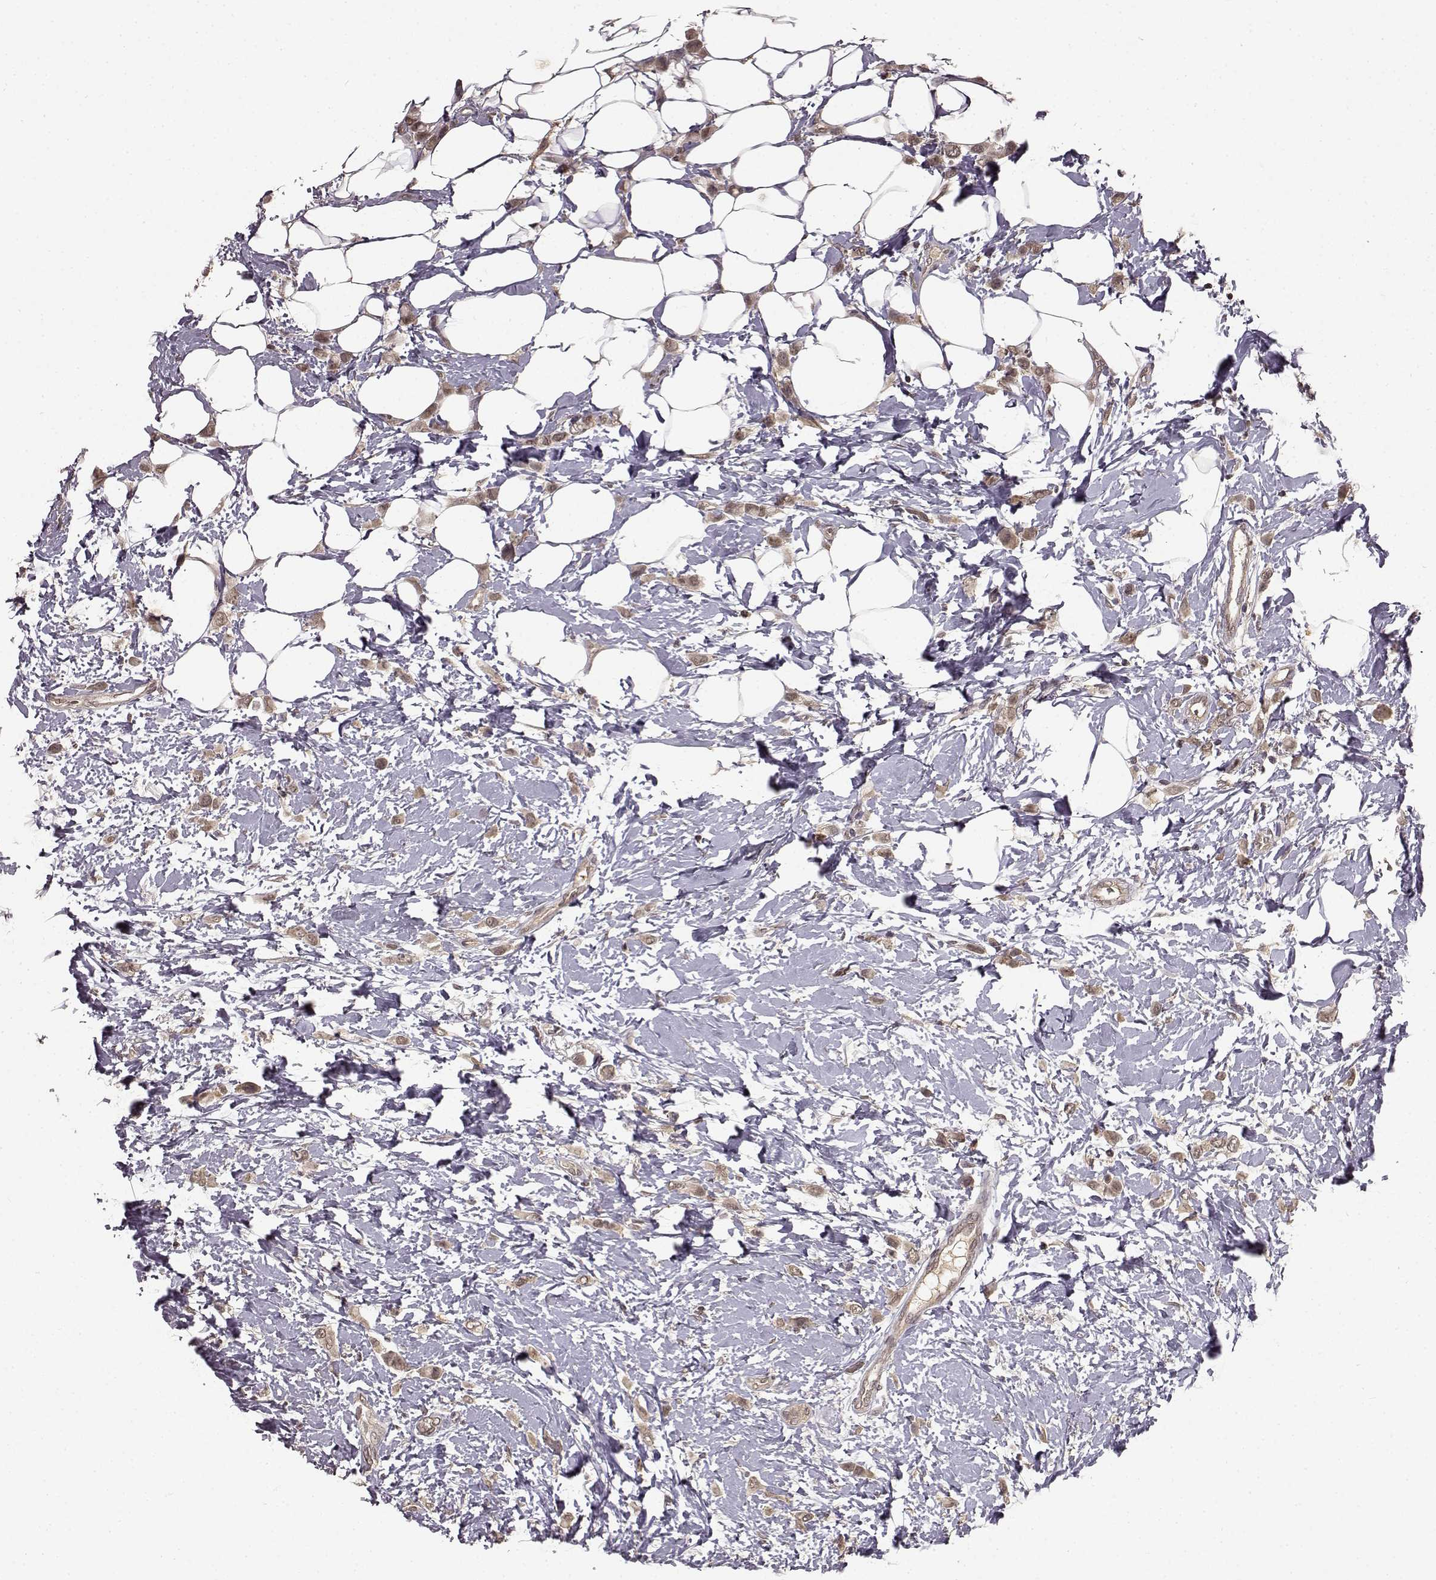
{"staining": {"intensity": "weak", "quantity": ">75%", "location": "cytoplasmic/membranous"}, "tissue": "breast cancer", "cell_type": "Tumor cells", "image_type": "cancer", "snomed": [{"axis": "morphology", "description": "Lobular carcinoma"}, {"axis": "topography", "description": "Breast"}], "caption": "The micrograph shows immunohistochemical staining of lobular carcinoma (breast). There is weak cytoplasmic/membranous expression is present in about >75% of tumor cells.", "gene": "NTRK2", "patient": {"sex": "female", "age": 66}}